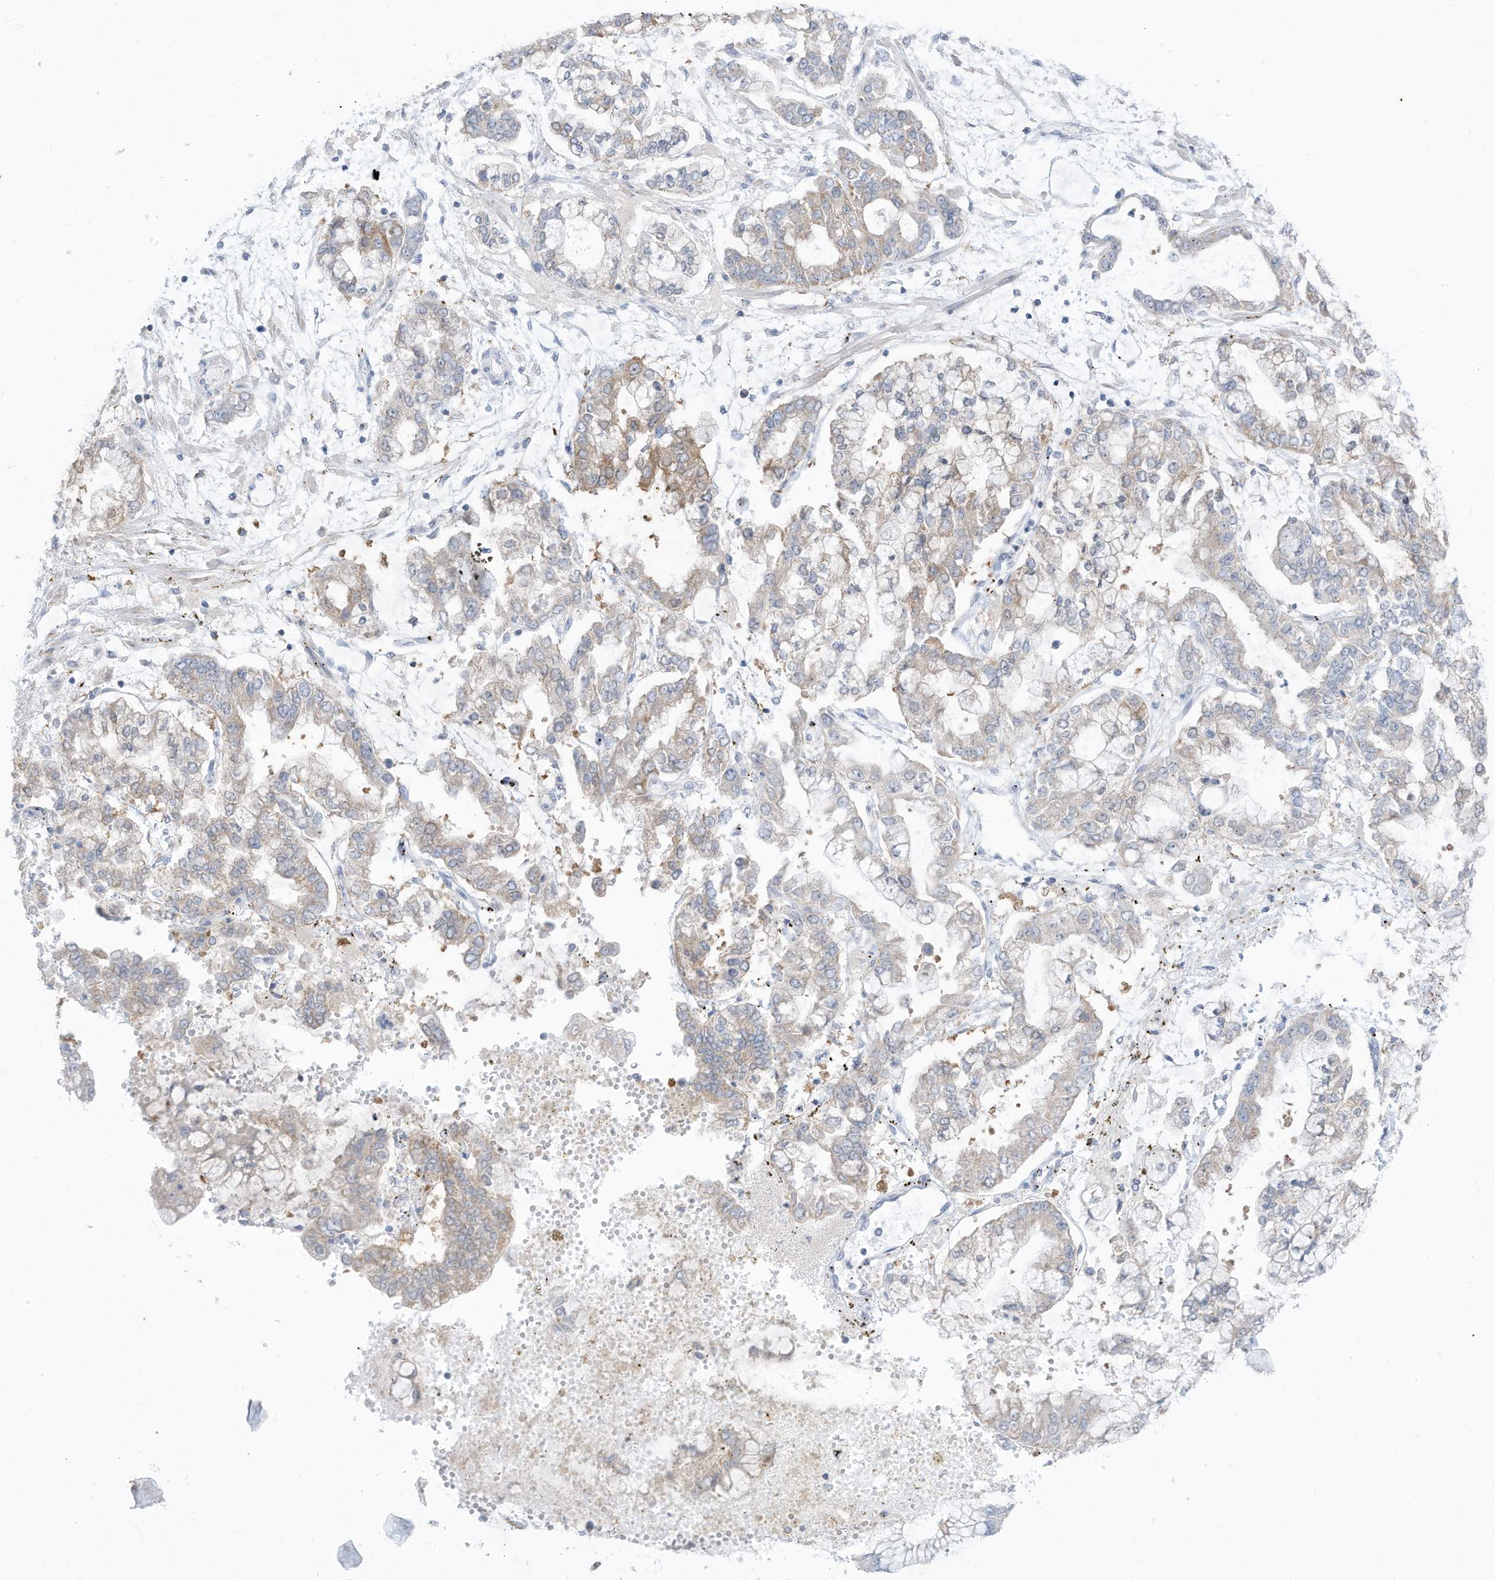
{"staining": {"intensity": "weak", "quantity": "<25%", "location": "cytoplasmic/membranous"}, "tissue": "stomach cancer", "cell_type": "Tumor cells", "image_type": "cancer", "snomed": [{"axis": "morphology", "description": "Normal tissue, NOS"}, {"axis": "morphology", "description": "Adenocarcinoma, NOS"}, {"axis": "topography", "description": "Stomach, upper"}, {"axis": "topography", "description": "Stomach"}], "caption": "An immunohistochemistry photomicrograph of stomach cancer is shown. There is no staining in tumor cells of stomach cancer.", "gene": "OGT", "patient": {"sex": "male", "age": 76}}